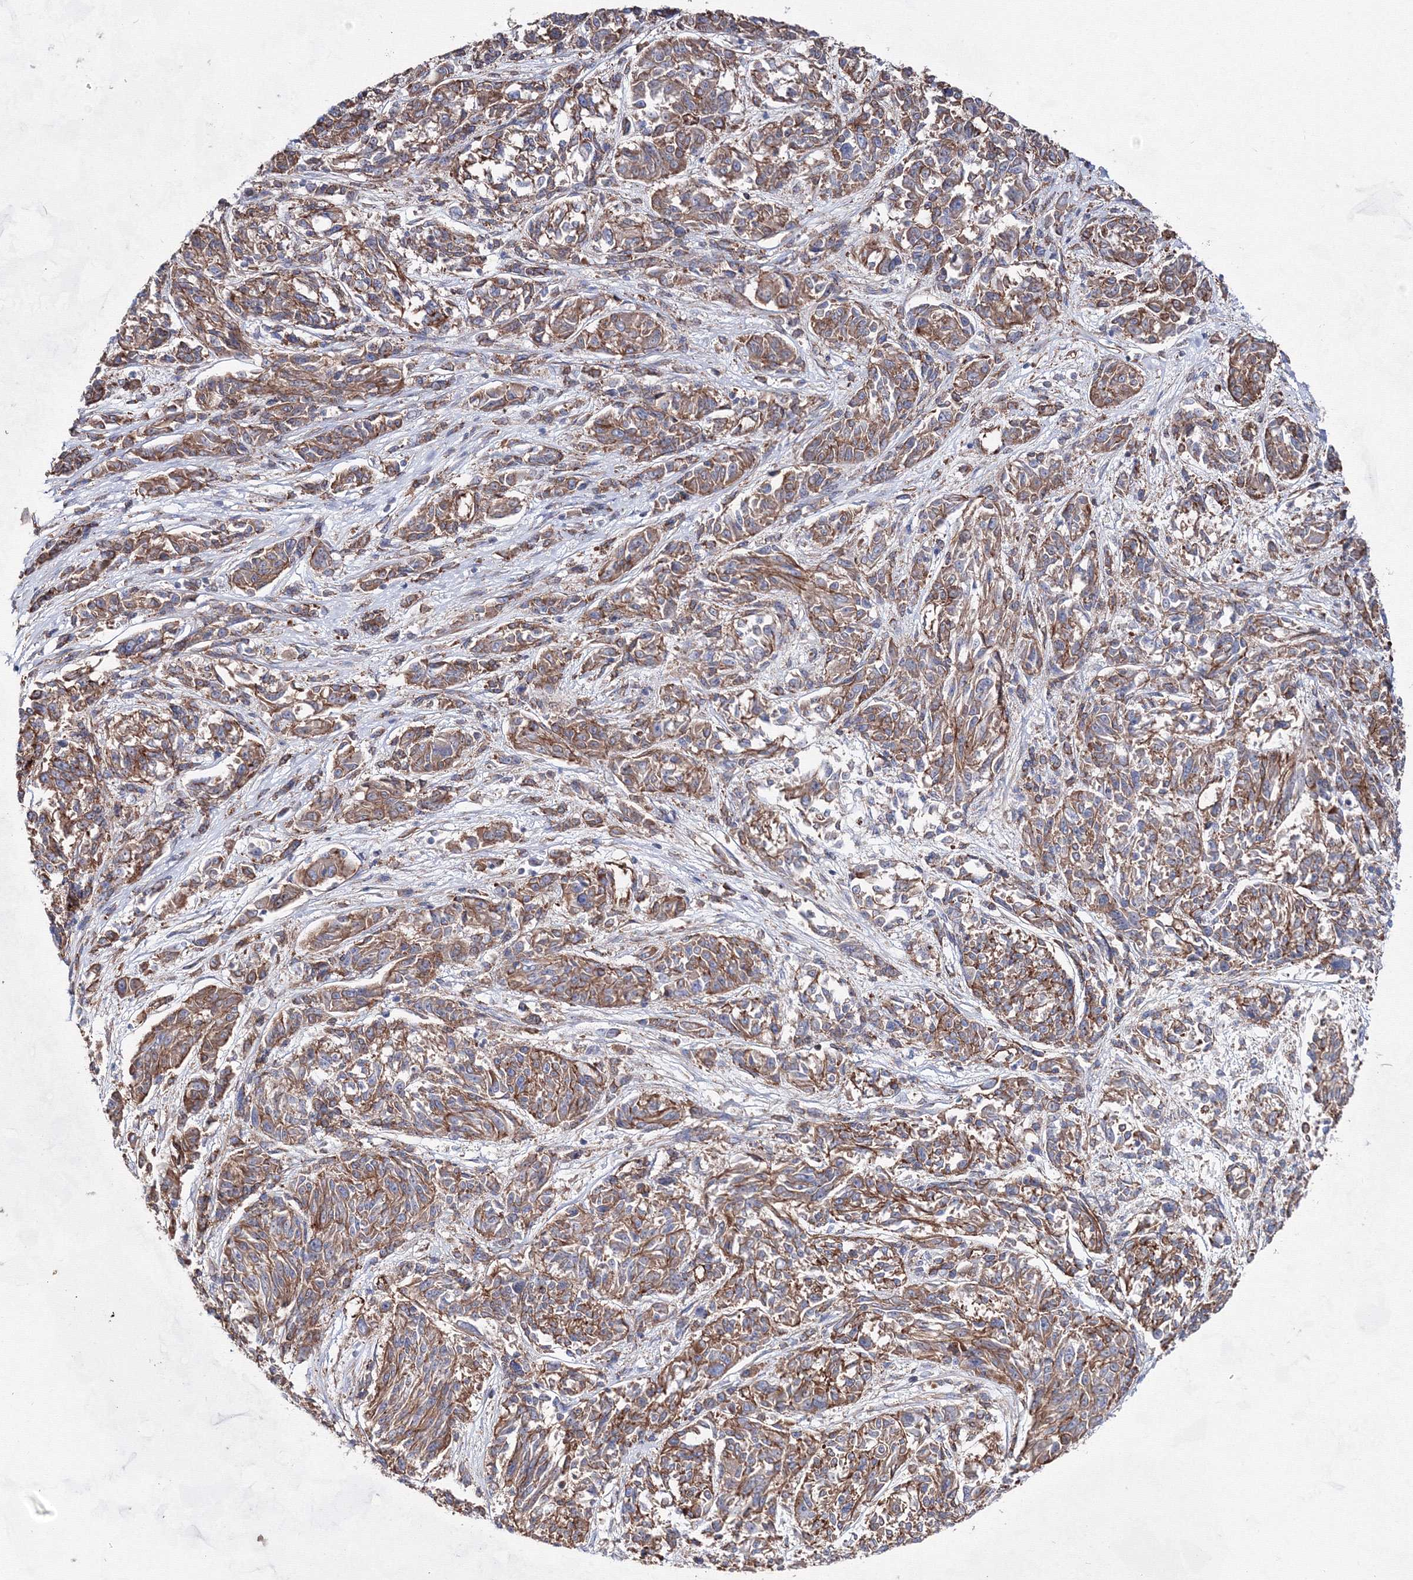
{"staining": {"intensity": "moderate", "quantity": ">75%", "location": "cytoplasmic/membranous"}, "tissue": "melanoma", "cell_type": "Tumor cells", "image_type": "cancer", "snomed": [{"axis": "morphology", "description": "Malignant melanoma, NOS"}, {"axis": "topography", "description": "Skin"}], "caption": "A photomicrograph of human melanoma stained for a protein shows moderate cytoplasmic/membranous brown staining in tumor cells.", "gene": "ANKRD37", "patient": {"sex": "male", "age": 53}}